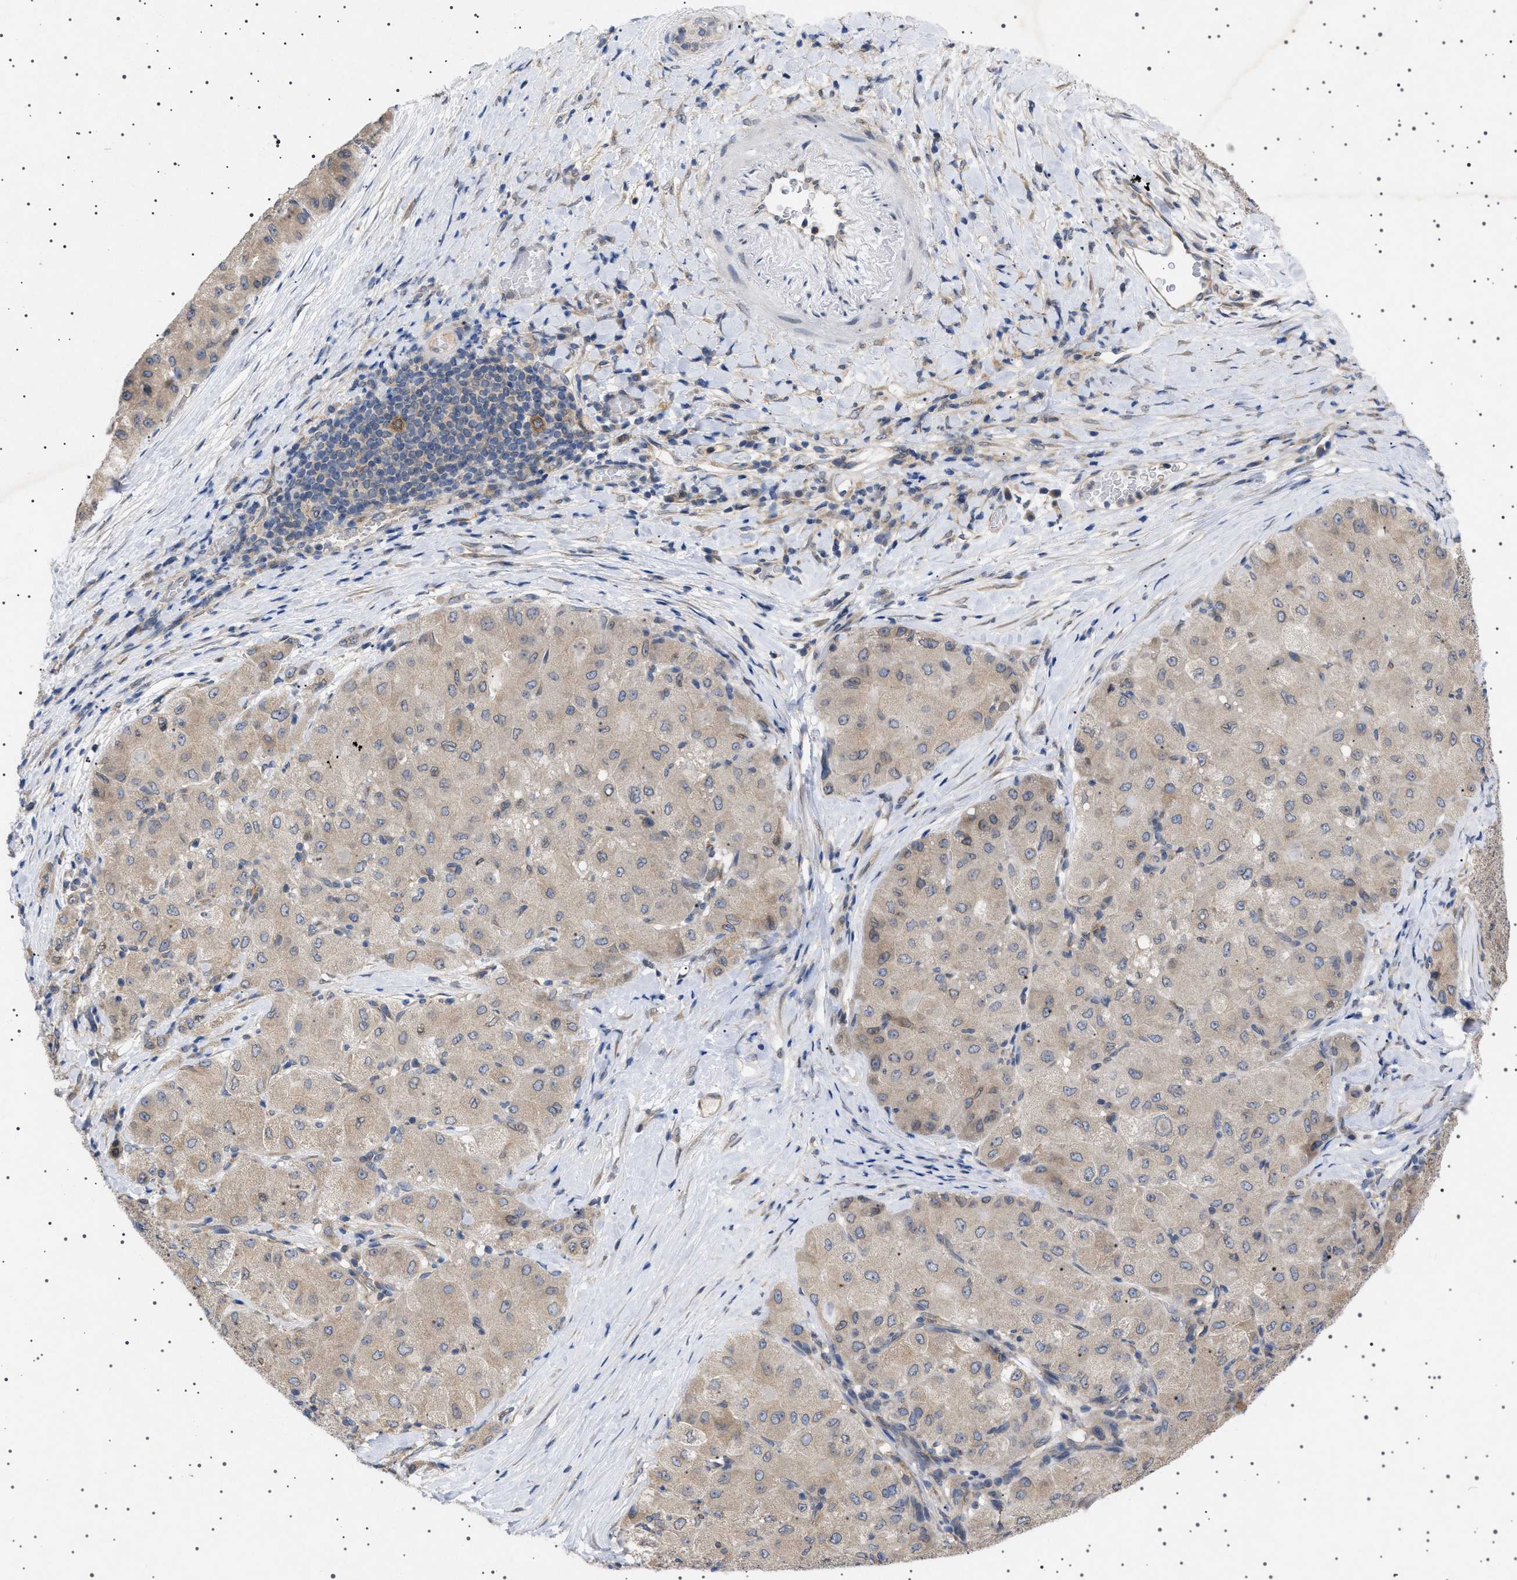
{"staining": {"intensity": "weak", "quantity": ">75%", "location": "cytoplasmic/membranous,nuclear"}, "tissue": "liver cancer", "cell_type": "Tumor cells", "image_type": "cancer", "snomed": [{"axis": "morphology", "description": "Carcinoma, Hepatocellular, NOS"}, {"axis": "topography", "description": "Liver"}], "caption": "Hepatocellular carcinoma (liver) stained with a brown dye reveals weak cytoplasmic/membranous and nuclear positive positivity in approximately >75% of tumor cells.", "gene": "NUP93", "patient": {"sex": "male", "age": 80}}